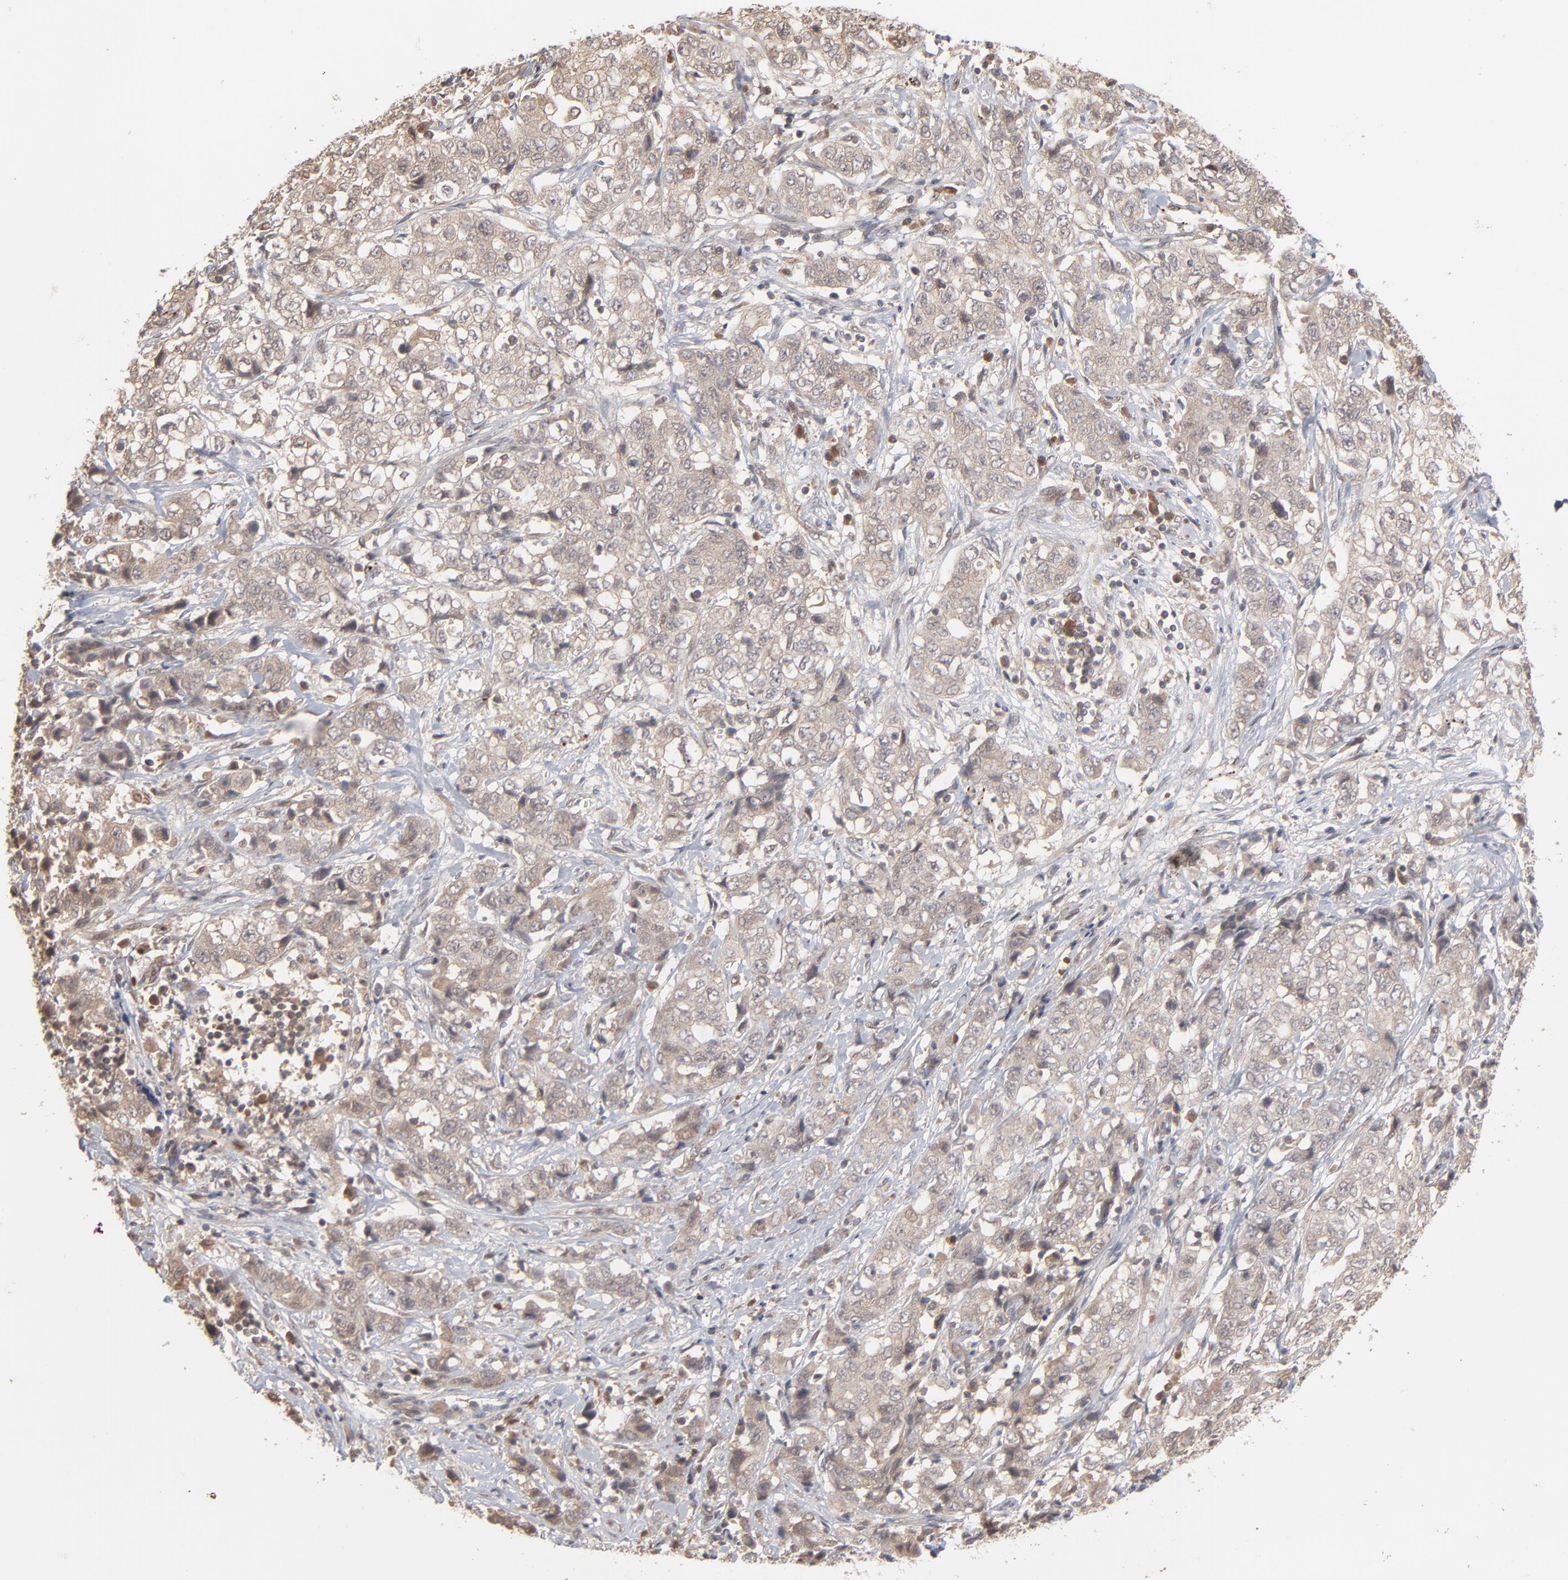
{"staining": {"intensity": "weak", "quantity": ">75%", "location": "cytoplasmic/membranous"}, "tissue": "stomach cancer", "cell_type": "Tumor cells", "image_type": "cancer", "snomed": [{"axis": "morphology", "description": "Adenocarcinoma, NOS"}, {"axis": "topography", "description": "Stomach"}], "caption": "Protein staining of stomach cancer tissue displays weak cytoplasmic/membranous positivity in about >75% of tumor cells. The staining is performed using DAB brown chromogen to label protein expression. The nuclei are counter-stained blue using hematoxylin.", "gene": "SCFD1", "patient": {"sex": "male", "age": 48}}